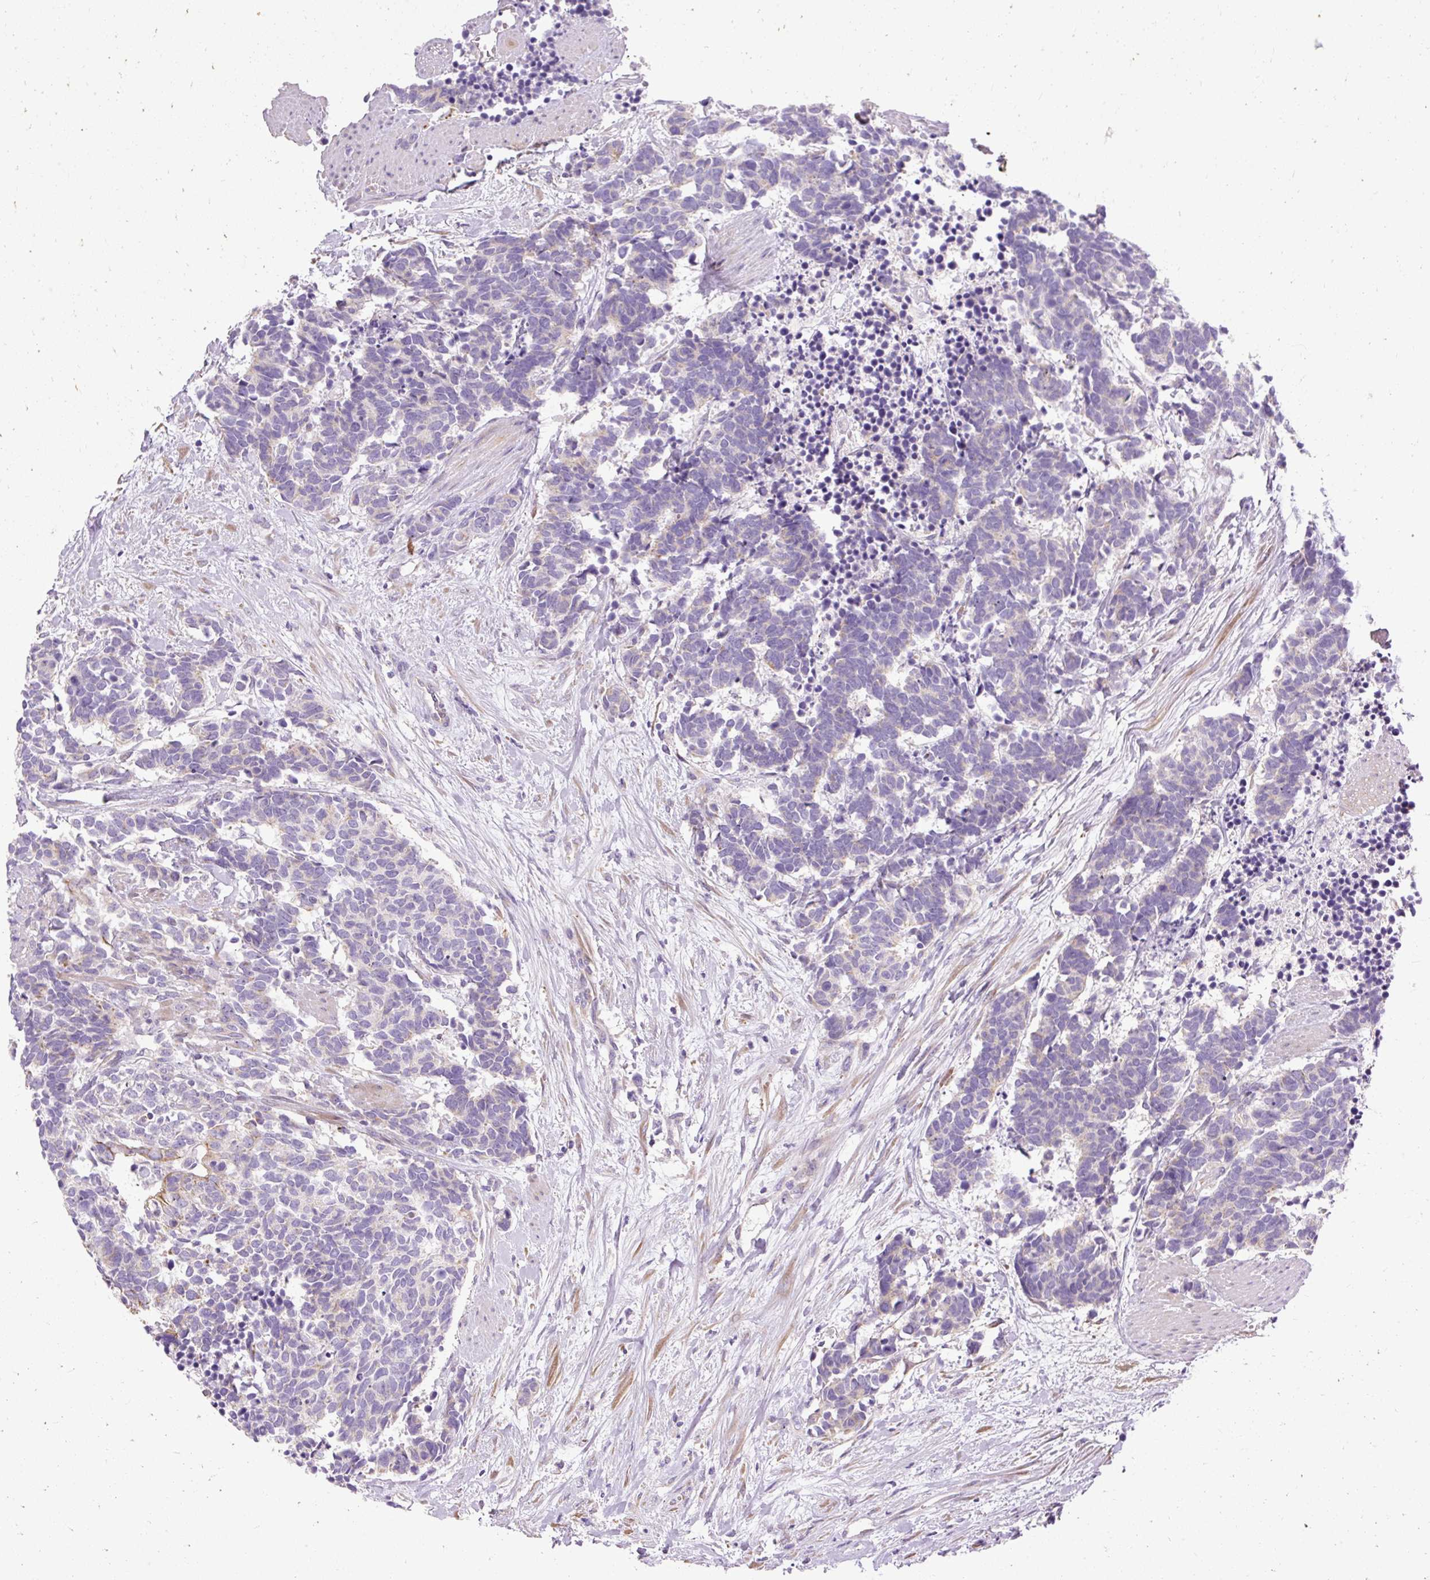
{"staining": {"intensity": "negative", "quantity": "none", "location": "none"}, "tissue": "carcinoid", "cell_type": "Tumor cells", "image_type": "cancer", "snomed": [{"axis": "morphology", "description": "Carcinoma, NOS"}, {"axis": "morphology", "description": "Carcinoid, malignant, NOS"}, {"axis": "topography", "description": "Prostate"}], "caption": "Tumor cells show no significant positivity in carcinoid.", "gene": "FAM149A", "patient": {"sex": "male", "age": 57}}